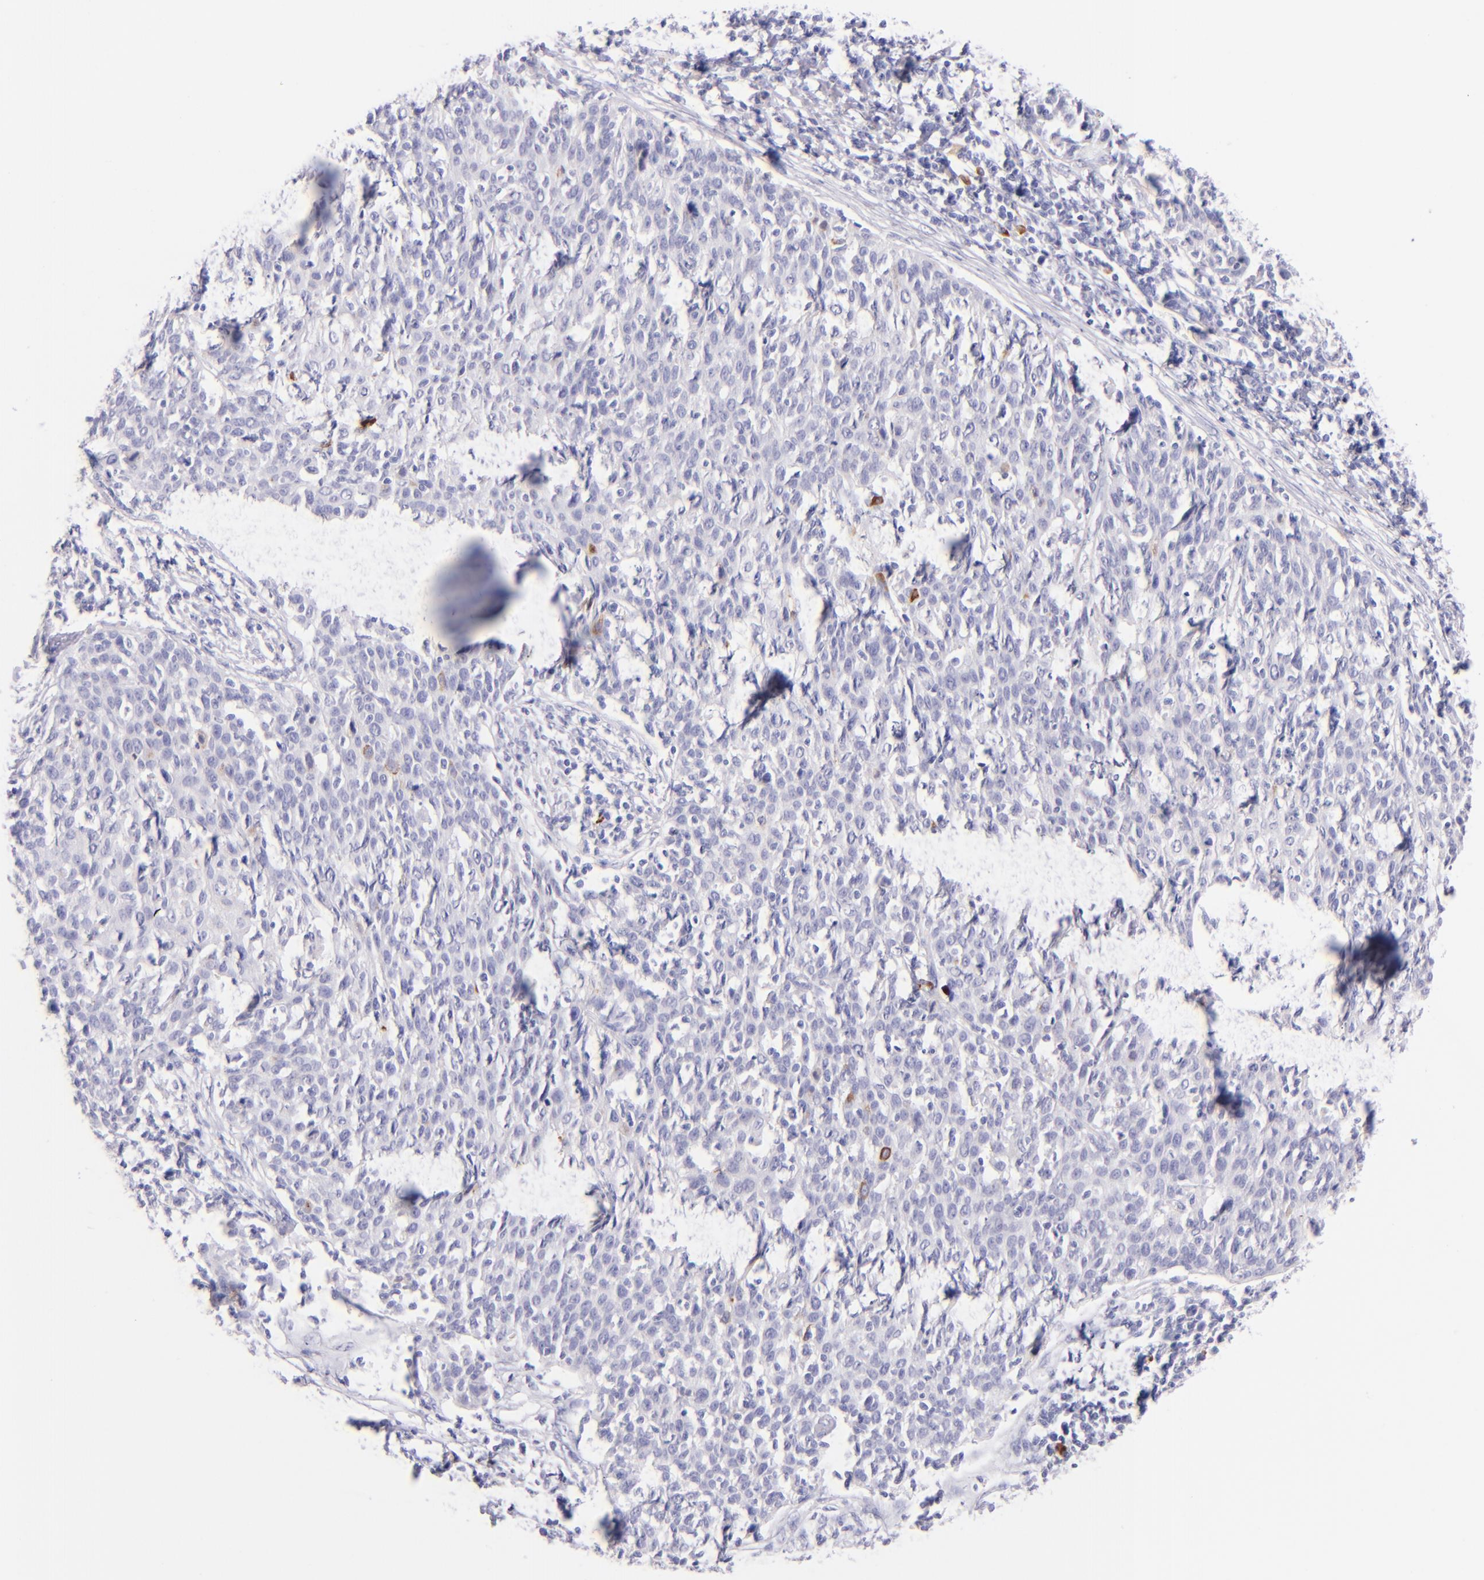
{"staining": {"intensity": "negative", "quantity": "none", "location": "none"}, "tissue": "cervical cancer", "cell_type": "Tumor cells", "image_type": "cancer", "snomed": [{"axis": "morphology", "description": "Squamous cell carcinoma, NOS"}, {"axis": "topography", "description": "Cervix"}], "caption": "A high-resolution photomicrograph shows immunohistochemistry (IHC) staining of cervical cancer, which reveals no significant positivity in tumor cells. Nuclei are stained in blue.", "gene": "SDC1", "patient": {"sex": "female", "age": 38}}